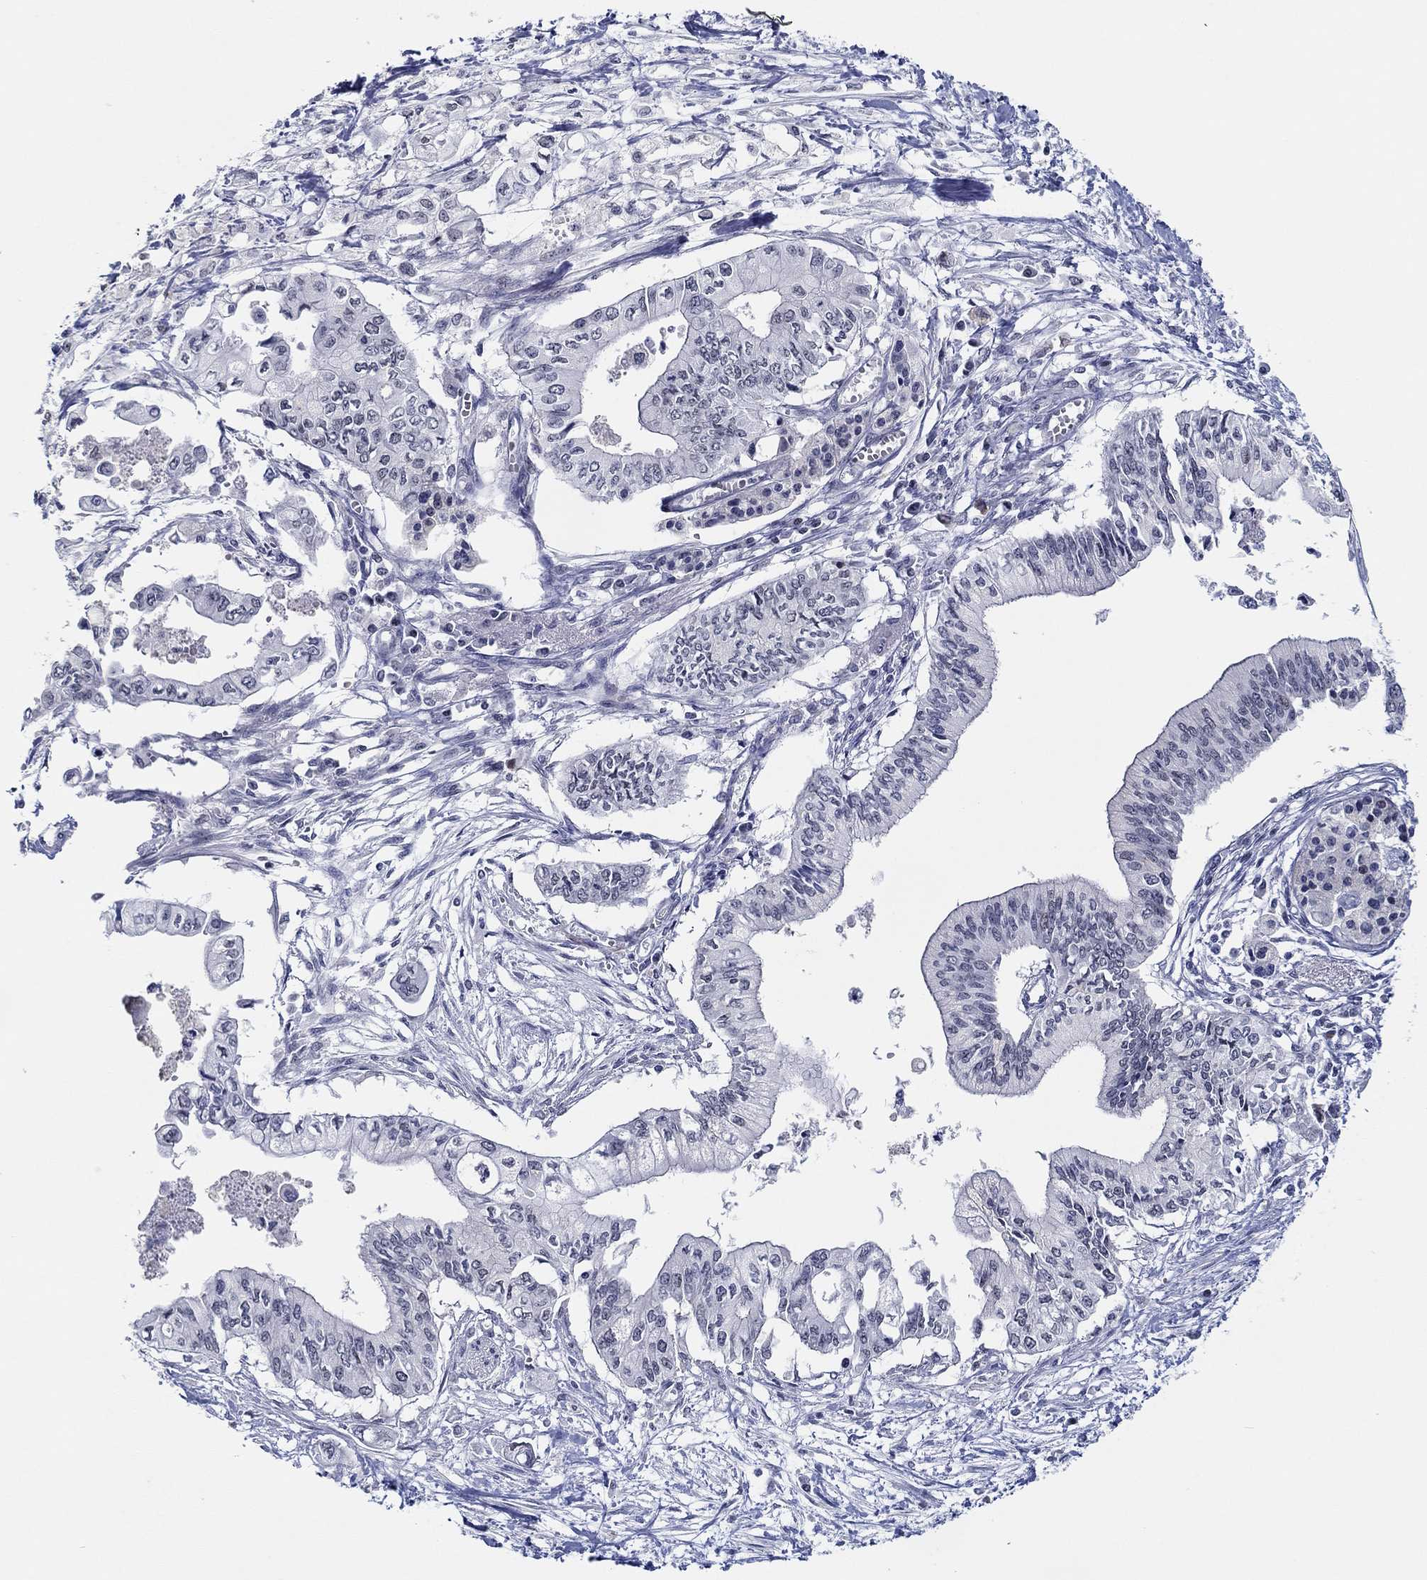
{"staining": {"intensity": "negative", "quantity": "none", "location": "none"}, "tissue": "pancreatic cancer", "cell_type": "Tumor cells", "image_type": "cancer", "snomed": [{"axis": "morphology", "description": "Adenocarcinoma, NOS"}, {"axis": "topography", "description": "Pancreas"}], "caption": "Photomicrograph shows no protein positivity in tumor cells of pancreatic cancer (adenocarcinoma) tissue.", "gene": "SLC34A1", "patient": {"sex": "female", "age": 61}}